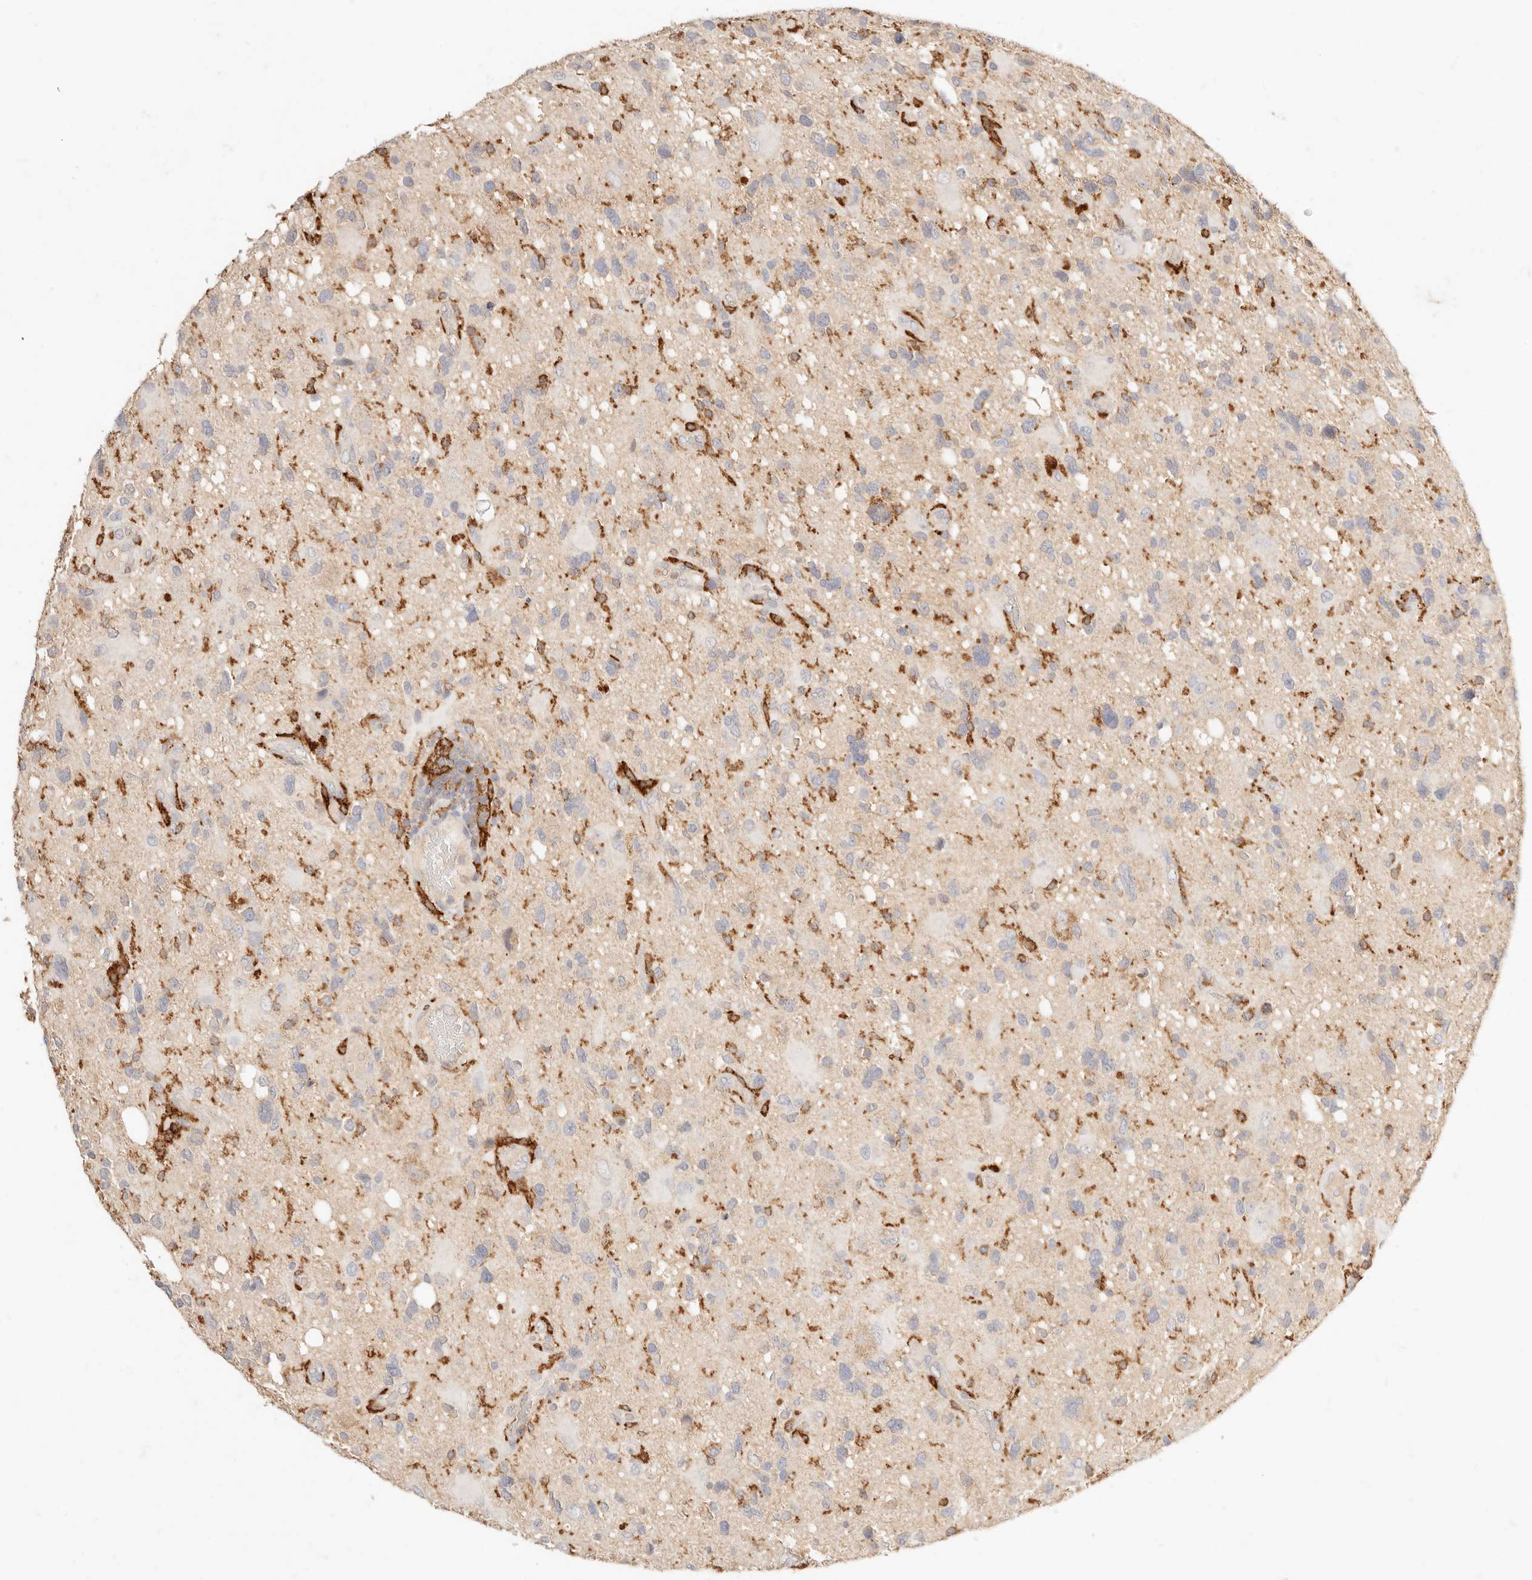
{"staining": {"intensity": "moderate", "quantity": "<25%", "location": "cytoplasmic/membranous"}, "tissue": "glioma", "cell_type": "Tumor cells", "image_type": "cancer", "snomed": [{"axis": "morphology", "description": "Glioma, malignant, High grade"}, {"axis": "topography", "description": "Brain"}], "caption": "Immunohistochemical staining of malignant glioma (high-grade) displays low levels of moderate cytoplasmic/membranous expression in about <25% of tumor cells.", "gene": "HK2", "patient": {"sex": "male", "age": 33}}